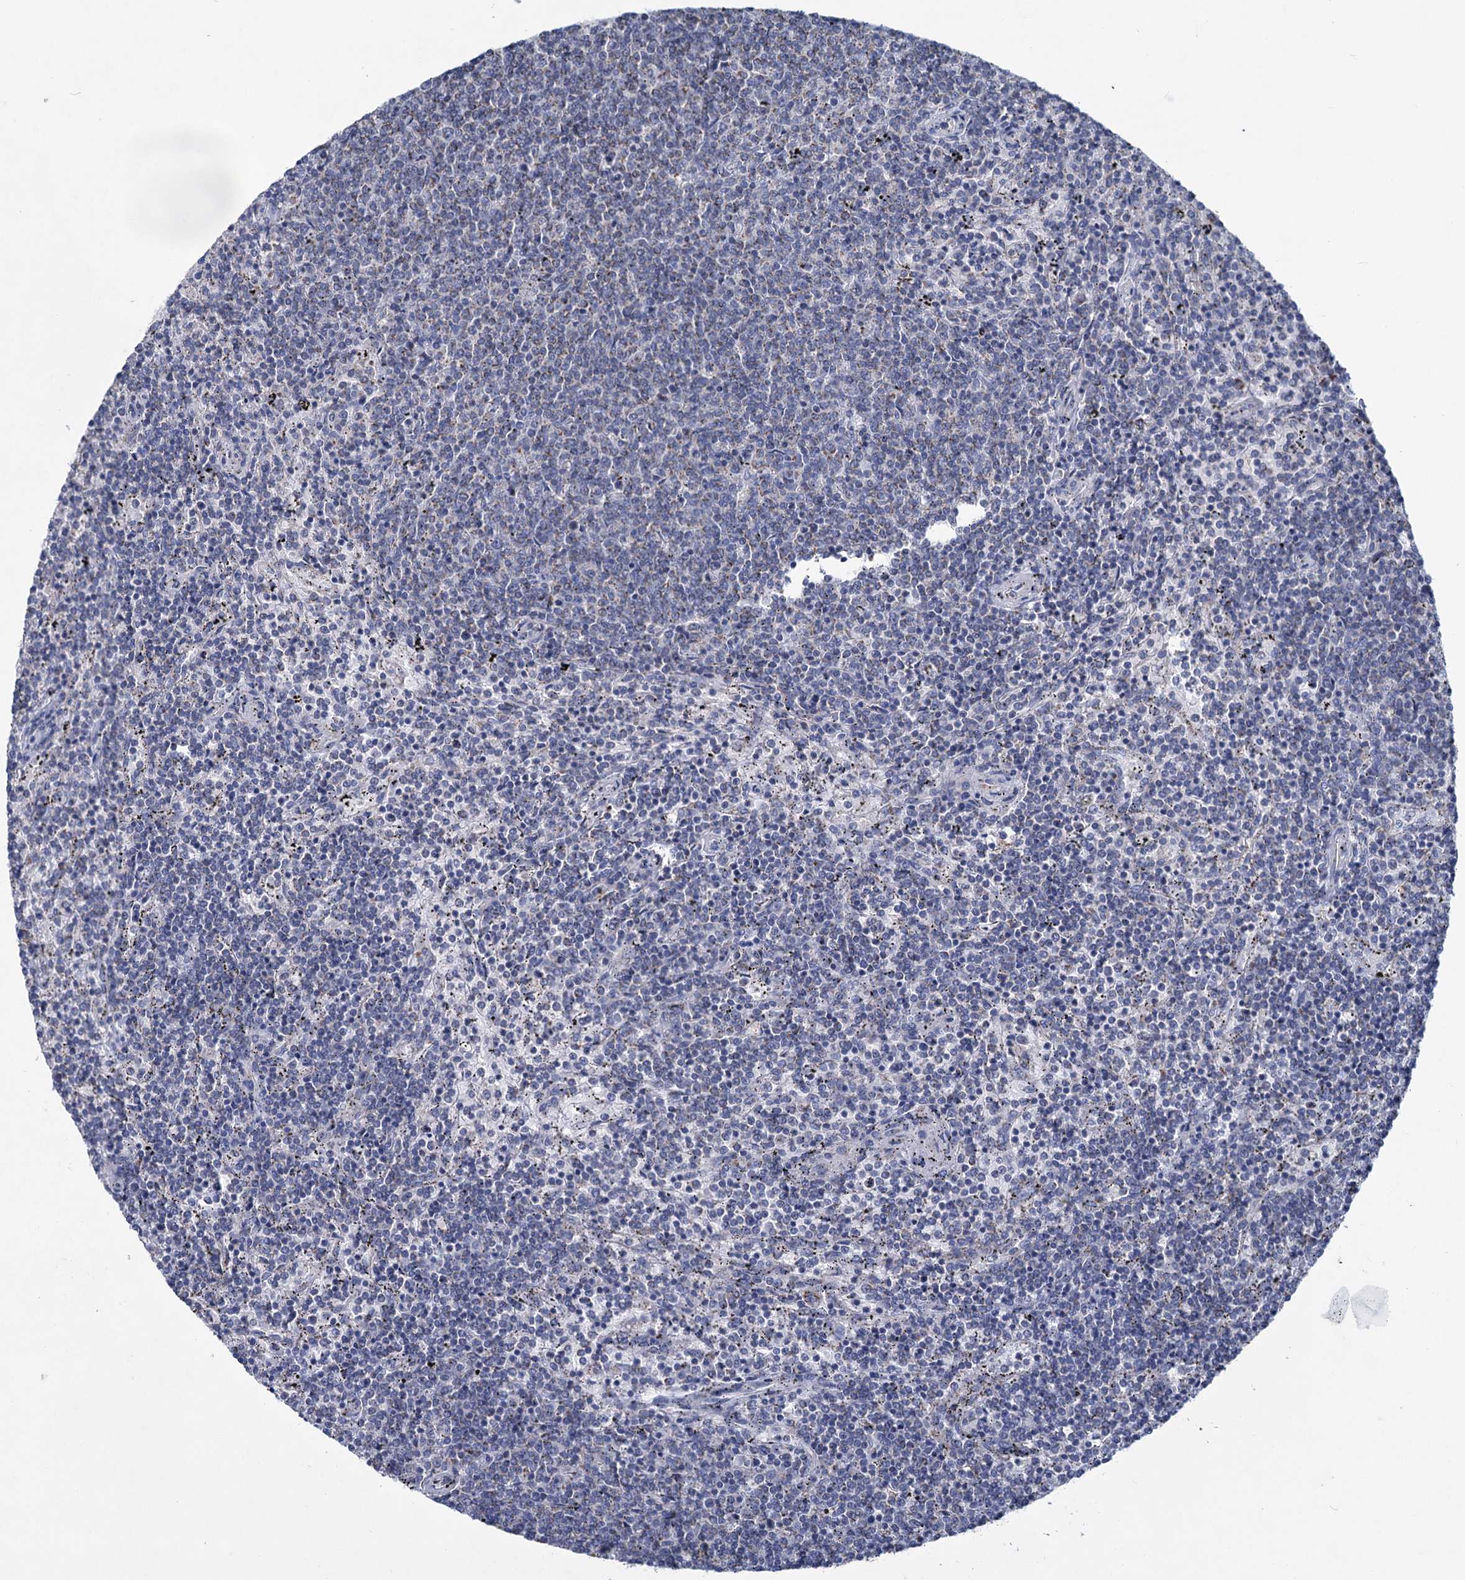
{"staining": {"intensity": "negative", "quantity": "none", "location": "none"}, "tissue": "lymphoma", "cell_type": "Tumor cells", "image_type": "cancer", "snomed": [{"axis": "morphology", "description": "Malignant lymphoma, non-Hodgkin's type, Low grade"}, {"axis": "topography", "description": "Spleen"}], "caption": "Protein analysis of low-grade malignant lymphoma, non-Hodgkin's type reveals no significant positivity in tumor cells.", "gene": "NDUFC2", "patient": {"sex": "female", "age": 50}}